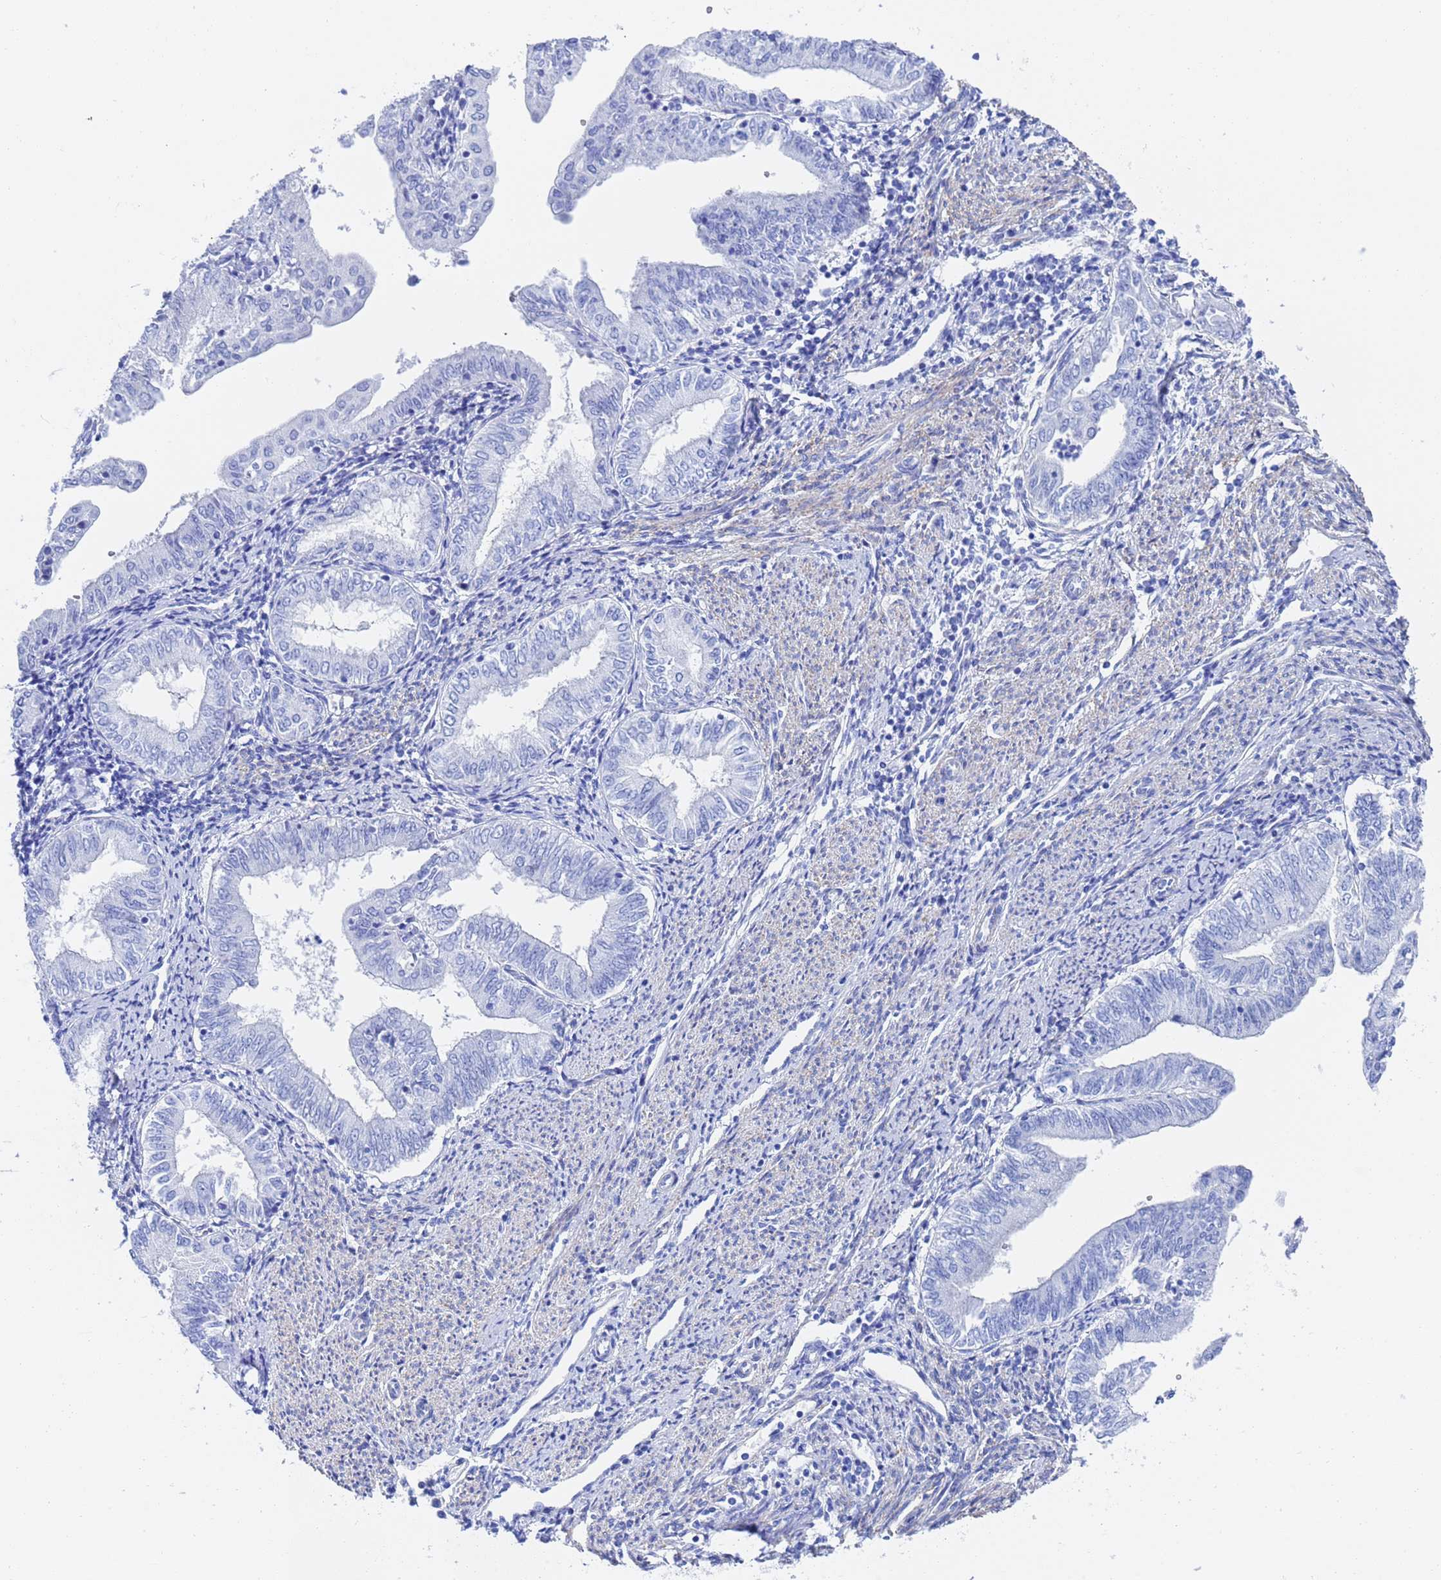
{"staining": {"intensity": "negative", "quantity": "none", "location": "none"}, "tissue": "endometrial cancer", "cell_type": "Tumor cells", "image_type": "cancer", "snomed": [{"axis": "morphology", "description": "Adenocarcinoma, NOS"}, {"axis": "topography", "description": "Endometrium"}], "caption": "Tumor cells show no significant protein expression in adenocarcinoma (endometrial). (DAB immunohistochemistry visualized using brightfield microscopy, high magnification).", "gene": "CST4", "patient": {"sex": "female", "age": 66}}